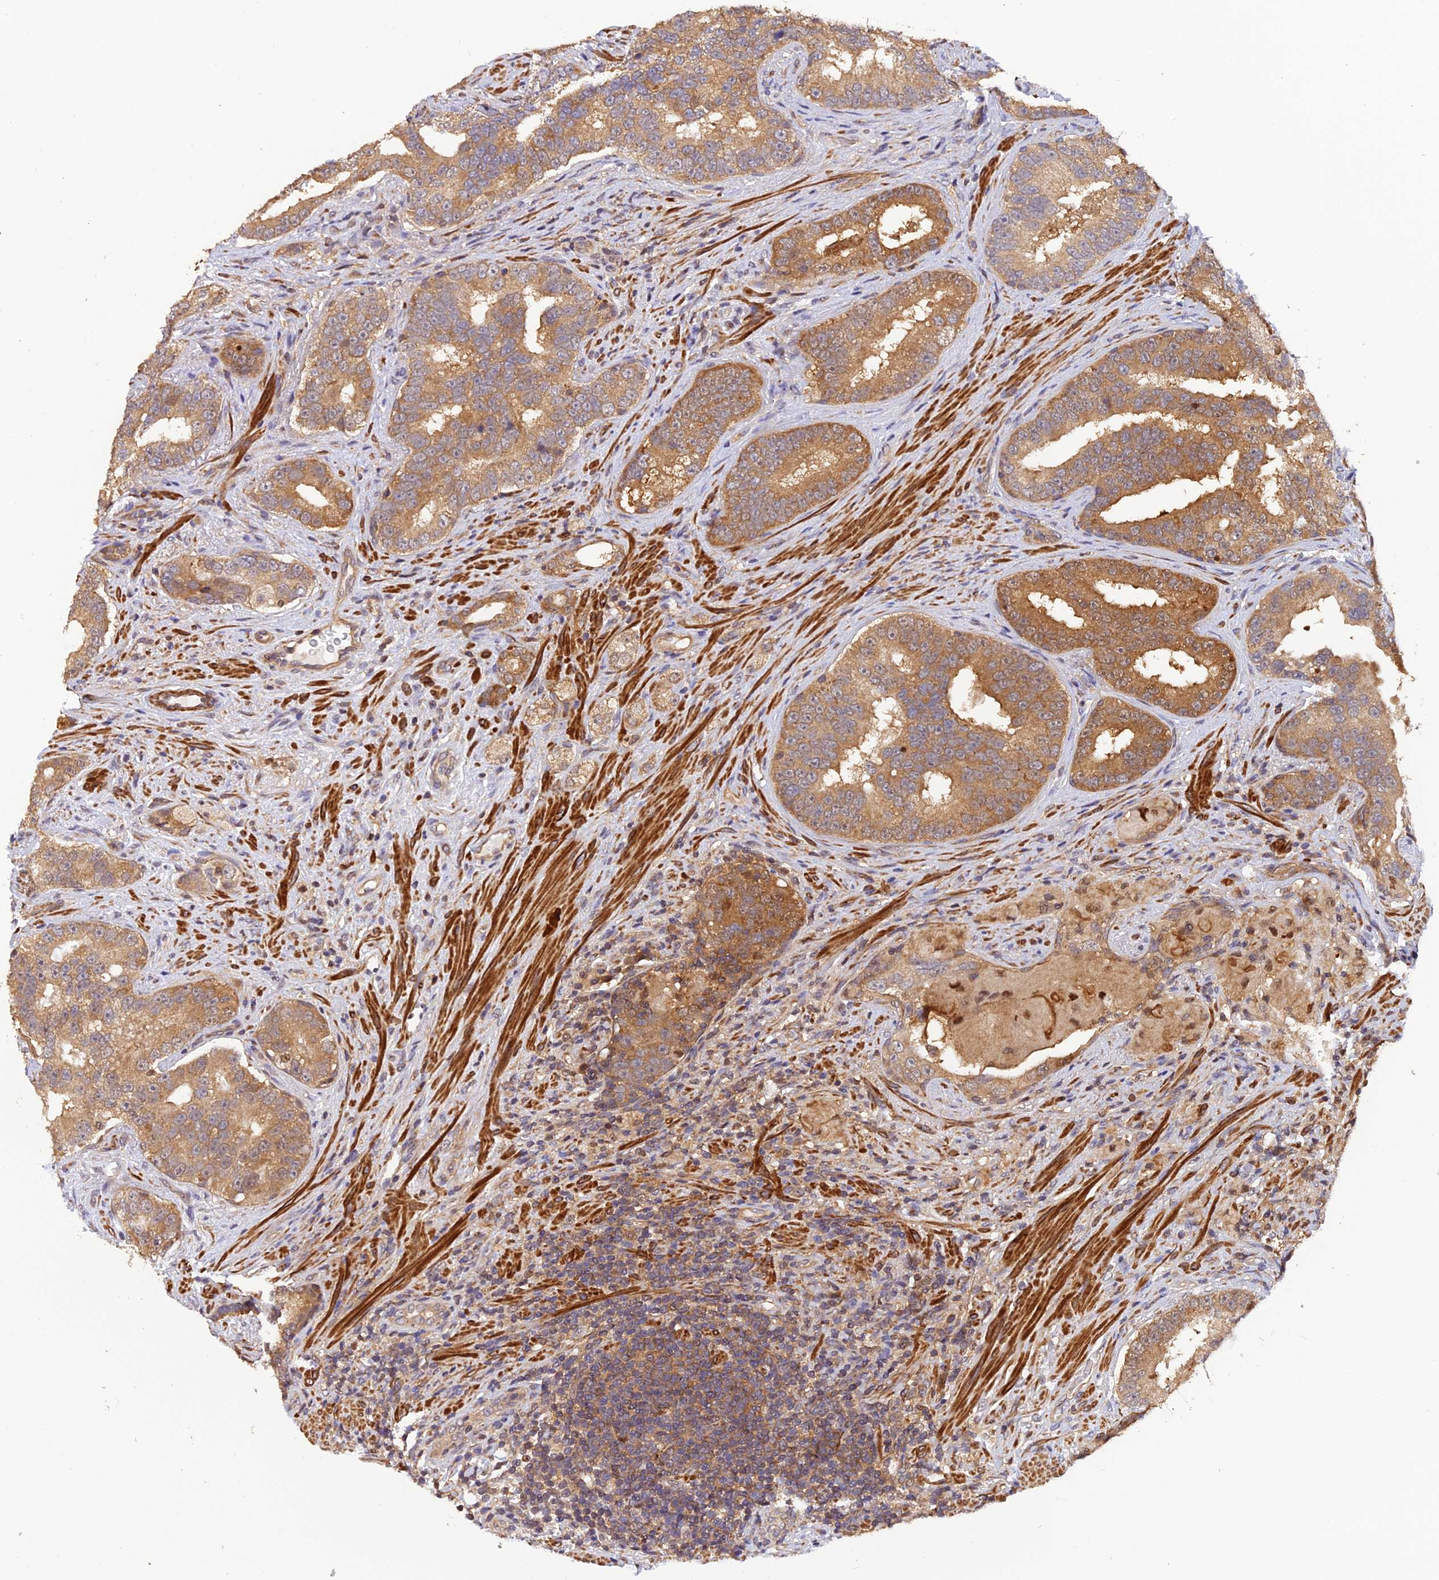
{"staining": {"intensity": "moderate", "quantity": ">75%", "location": "cytoplasmic/membranous"}, "tissue": "prostate cancer", "cell_type": "Tumor cells", "image_type": "cancer", "snomed": [{"axis": "morphology", "description": "Adenocarcinoma, High grade"}, {"axis": "topography", "description": "Prostate"}], "caption": "Tumor cells reveal medium levels of moderate cytoplasmic/membranous expression in about >75% of cells in human prostate high-grade adenocarcinoma.", "gene": "PSMB3", "patient": {"sex": "male", "age": 70}}